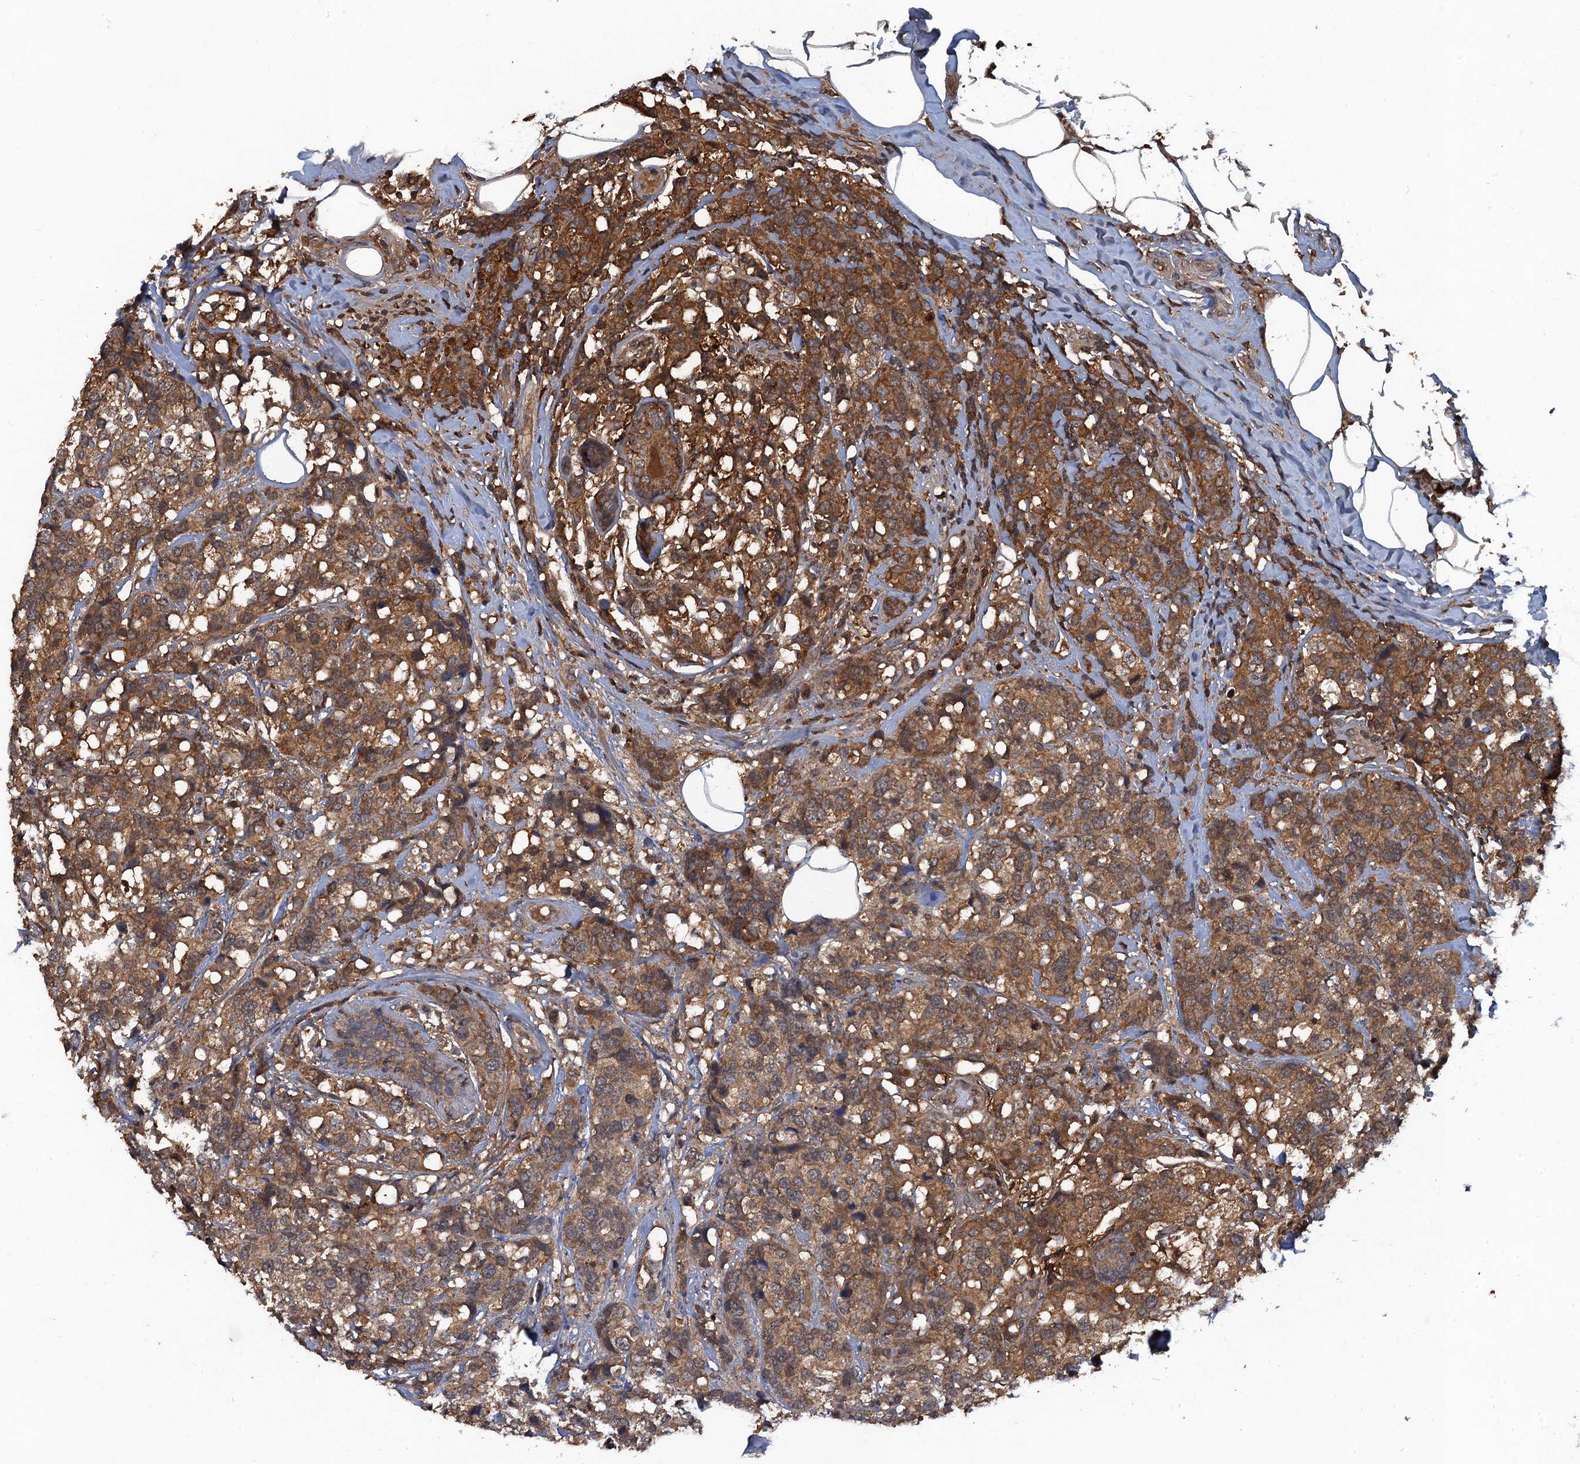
{"staining": {"intensity": "moderate", "quantity": ">75%", "location": "cytoplasmic/membranous"}, "tissue": "breast cancer", "cell_type": "Tumor cells", "image_type": "cancer", "snomed": [{"axis": "morphology", "description": "Lobular carcinoma"}, {"axis": "topography", "description": "Breast"}], "caption": "High-magnification brightfield microscopy of breast cancer (lobular carcinoma) stained with DAB (brown) and counterstained with hematoxylin (blue). tumor cells exhibit moderate cytoplasmic/membranous expression is appreciated in approximately>75% of cells.", "gene": "HAPLN3", "patient": {"sex": "female", "age": 59}}